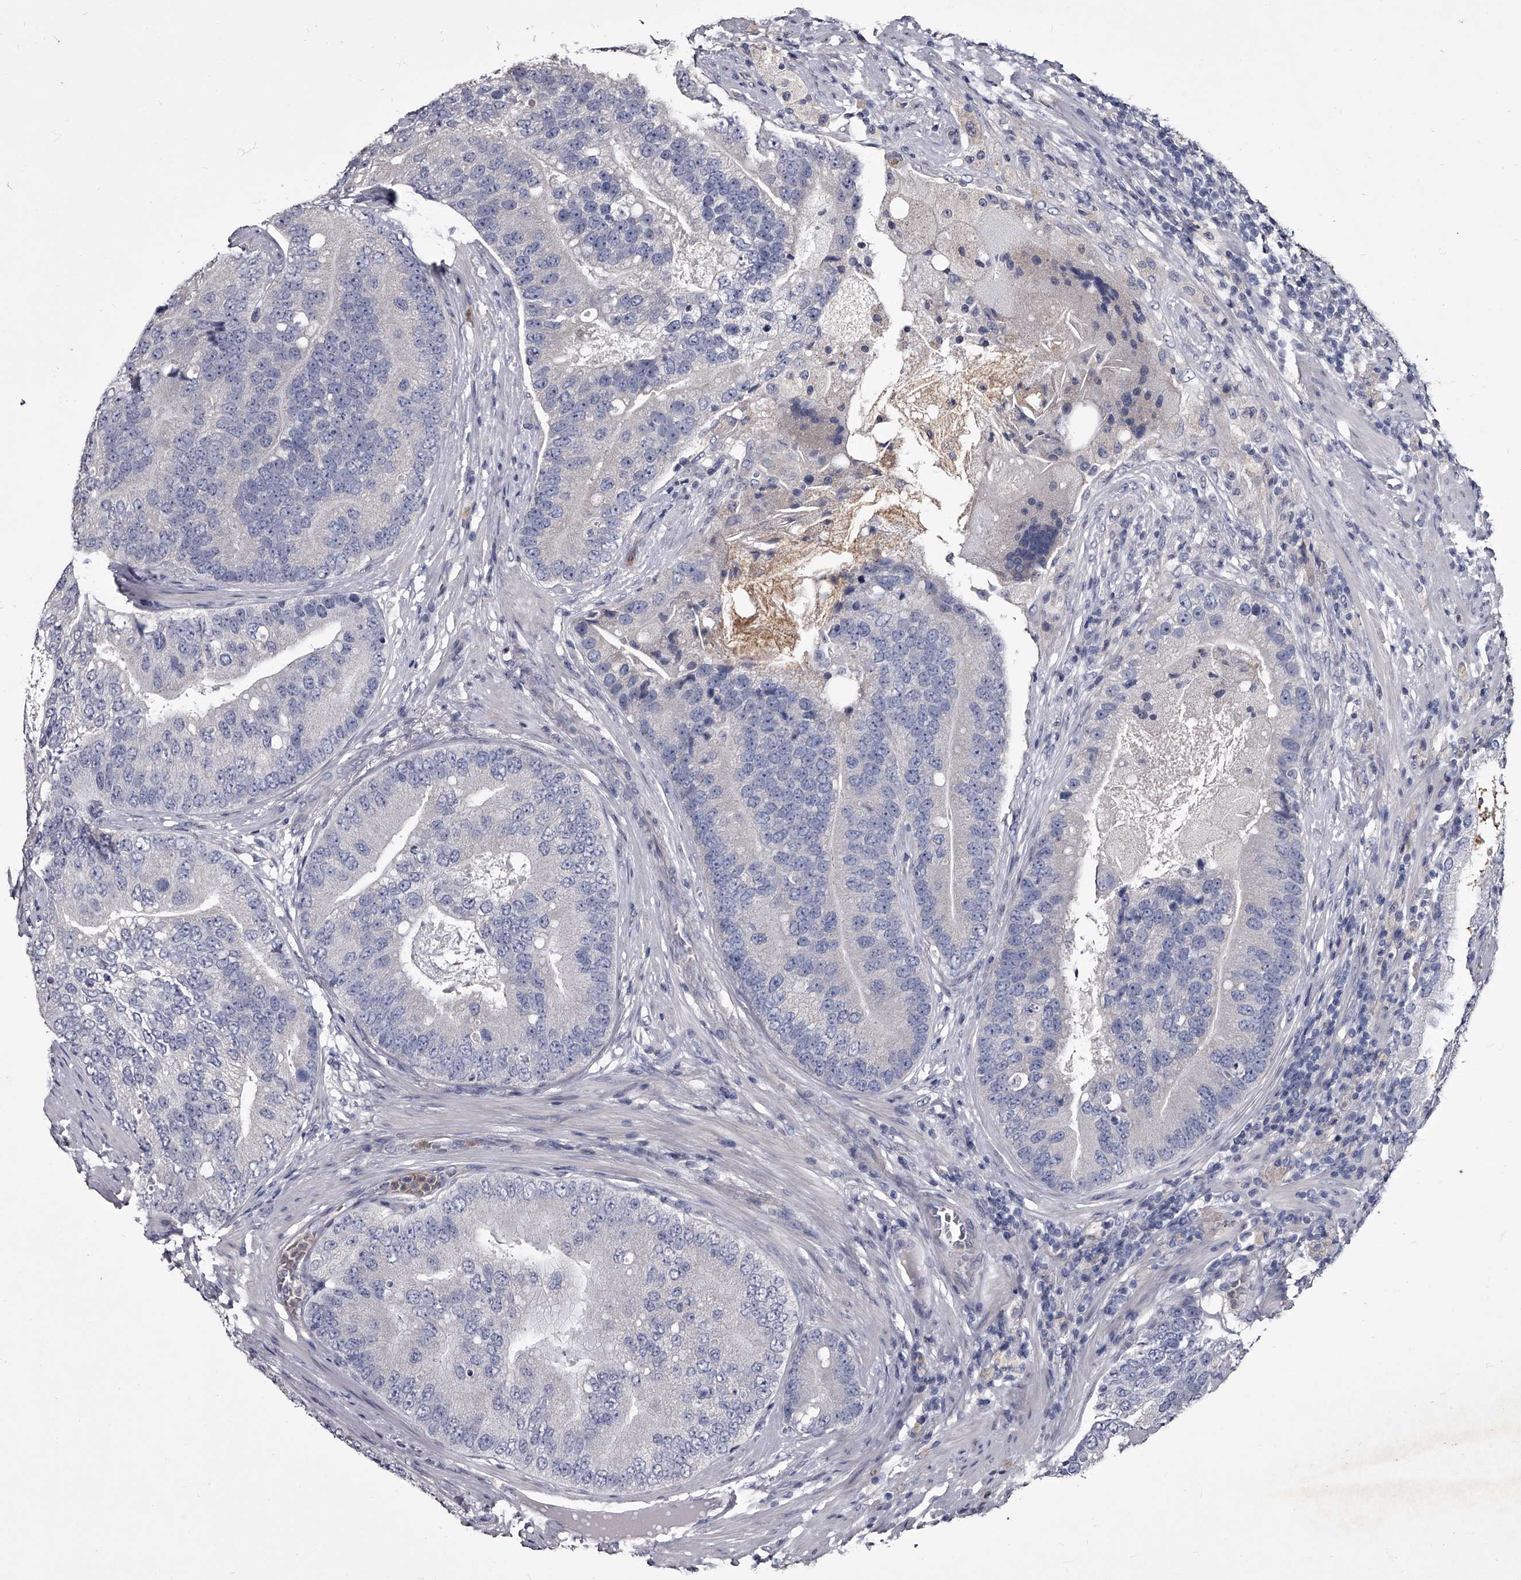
{"staining": {"intensity": "negative", "quantity": "none", "location": "none"}, "tissue": "prostate cancer", "cell_type": "Tumor cells", "image_type": "cancer", "snomed": [{"axis": "morphology", "description": "Adenocarcinoma, High grade"}, {"axis": "topography", "description": "Prostate"}], "caption": "Immunohistochemistry (IHC) image of neoplastic tissue: human prostate cancer (high-grade adenocarcinoma) stained with DAB reveals no significant protein staining in tumor cells. (Immunohistochemistry, brightfield microscopy, high magnification).", "gene": "GAPVD1", "patient": {"sex": "male", "age": 70}}